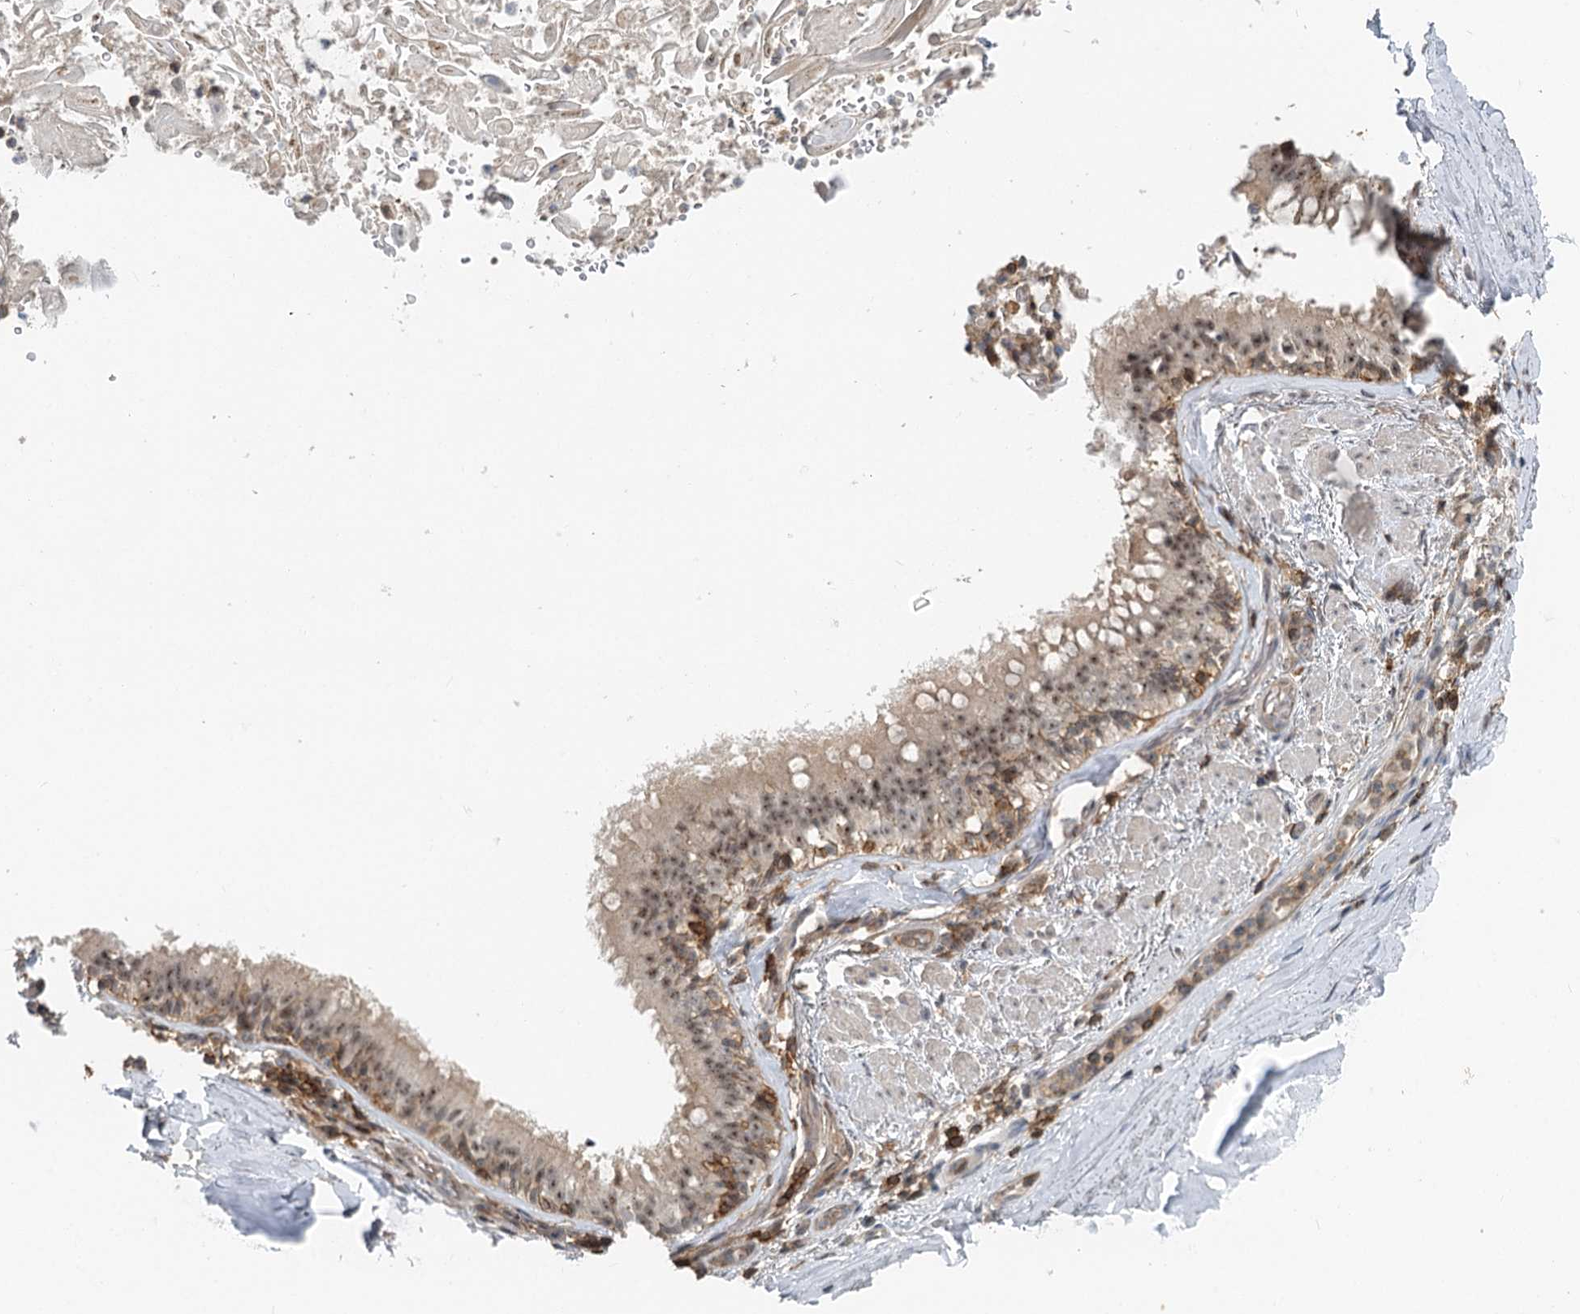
{"staining": {"intensity": "weak", "quantity": ">75%", "location": "cytoplasmic/membranous"}, "tissue": "adipose tissue", "cell_type": "Adipocytes", "image_type": "normal", "snomed": [{"axis": "morphology", "description": "Normal tissue, NOS"}, {"axis": "topography", "description": "Lymph node"}, {"axis": "topography", "description": "Cartilage tissue"}, {"axis": "topography", "description": "Bronchus"}], "caption": "A low amount of weak cytoplasmic/membranous expression is appreciated in about >75% of adipocytes in normal adipose tissue.", "gene": "CDC42SE2", "patient": {"sex": "male", "age": 63}}